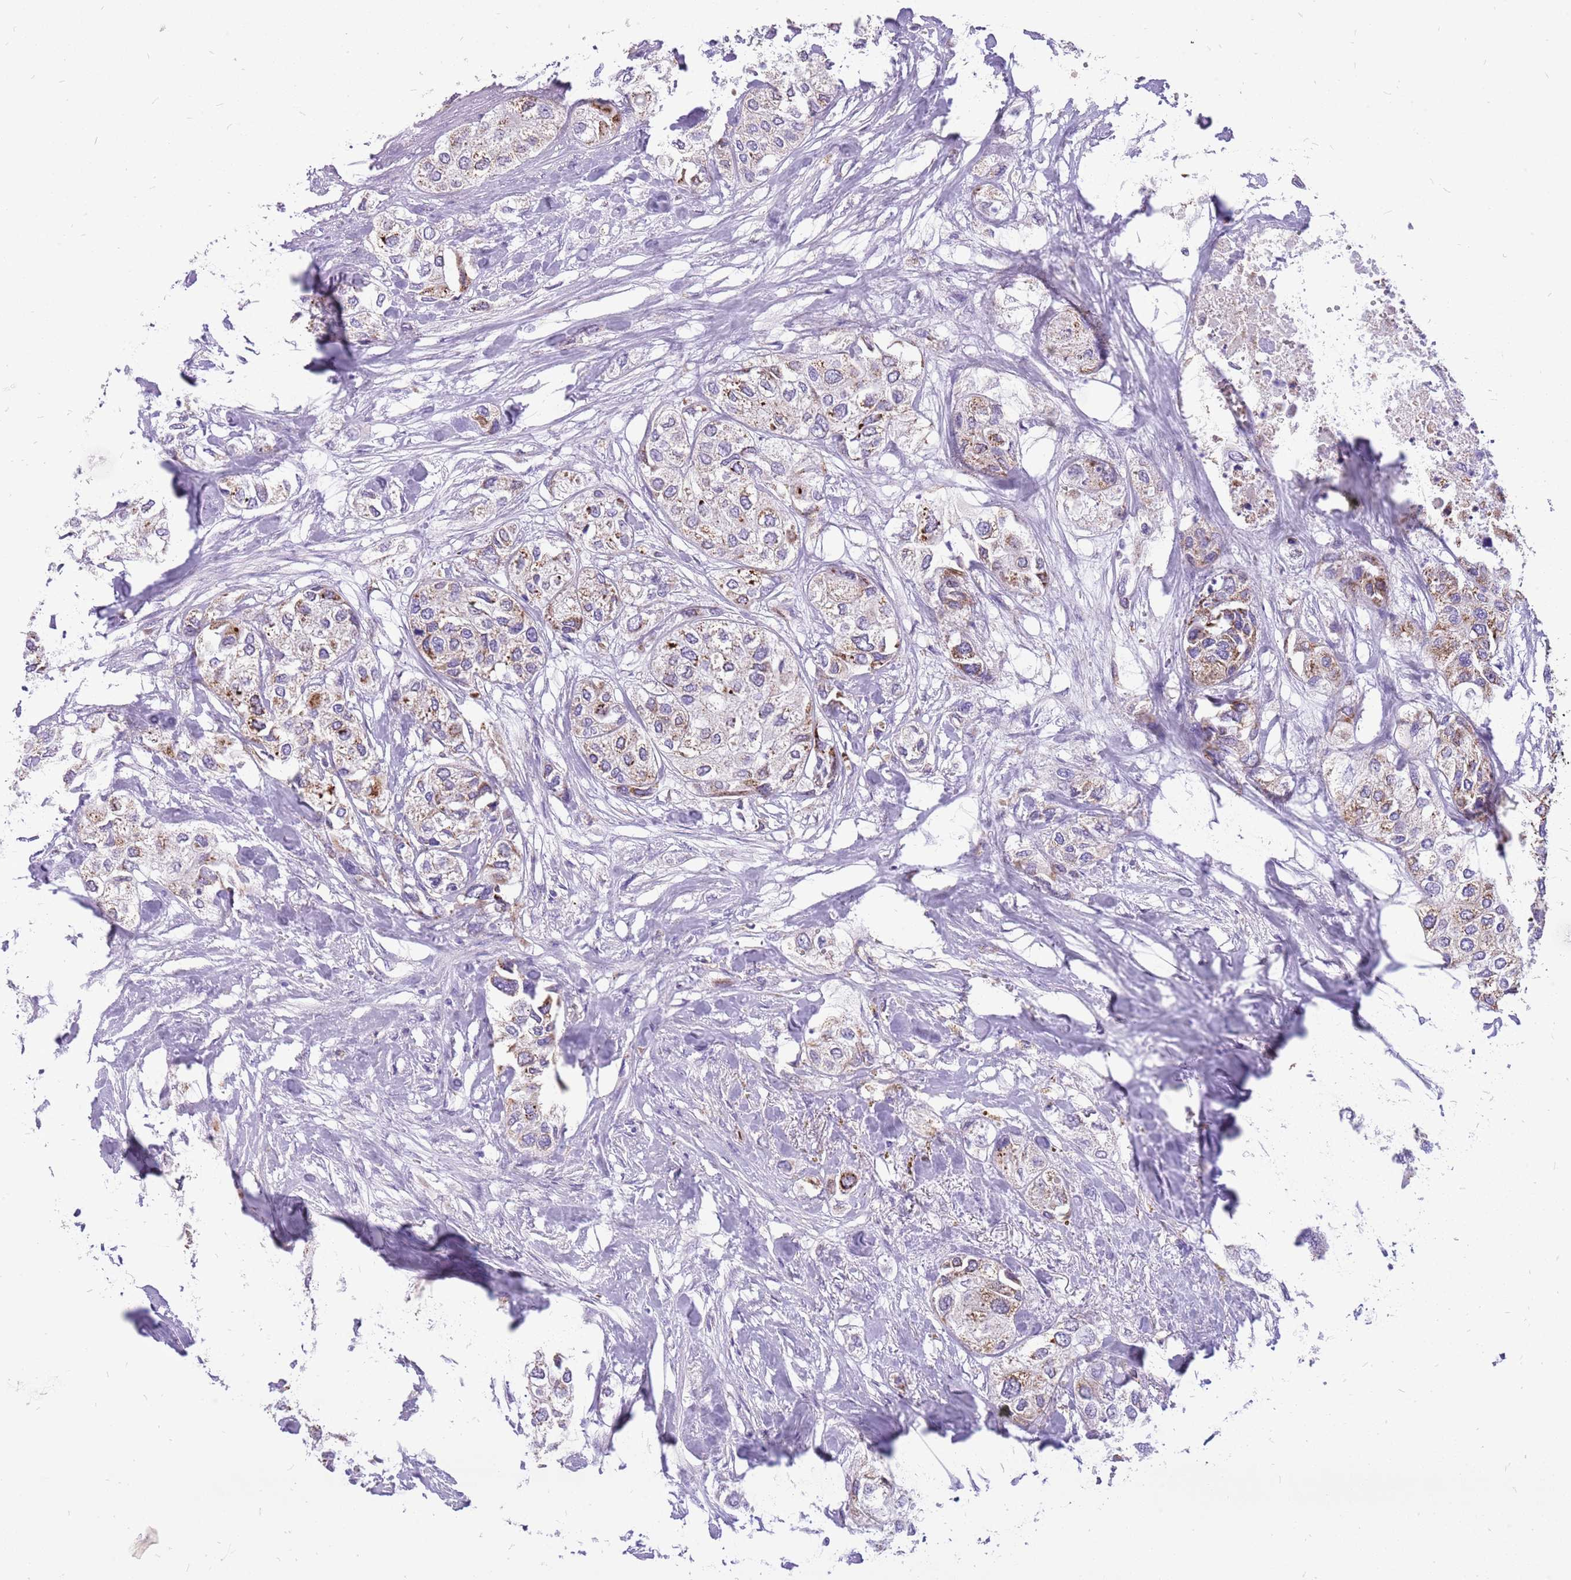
{"staining": {"intensity": "moderate", "quantity": ">75%", "location": "cytoplasmic/membranous"}, "tissue": "urothelial cancer", "cell_type": "Tumor cells", "image_type": "cancer", "snomed": [{"axis": "morphology", "description": "Urothelial carcinoma, High grade"}, {"axis": "topography", "description": "Urinary bladder"}], "caption": "An immunohistochemistry micrograph of neoplastic tissue is shown. Protein staining in brown highlights moderate cytoplasmic/membranous positivity in high-grade urothelial carcinoma within tumor cells.", "gene": "PCNX1", "patient": {"sex": "male", "age": 64}}